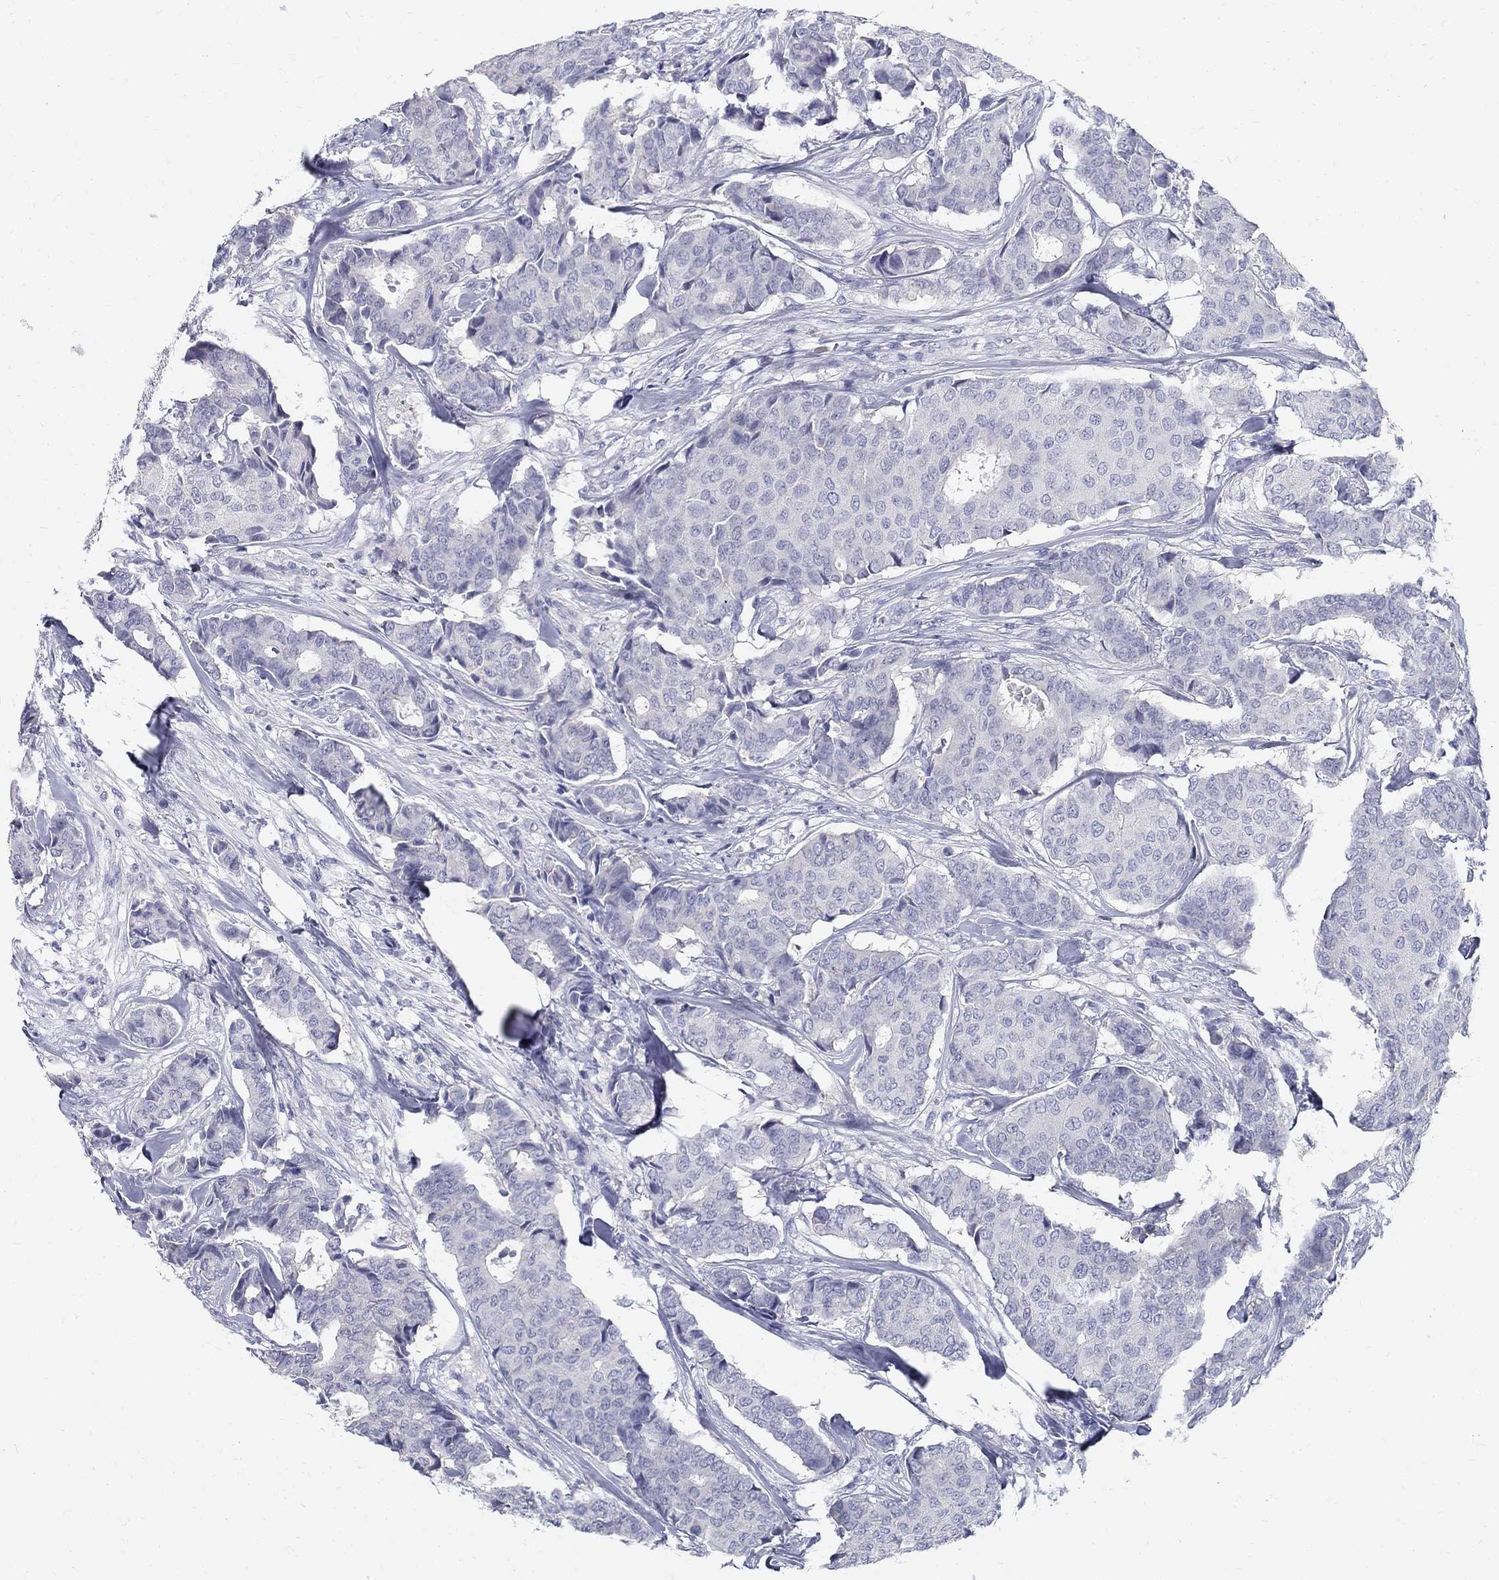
{"staining": {"intensity": "negative", "quantity": "none", "location": "none"}, "tissue": "breast cancer", "cell_type": "Tumor cells", "image_type": "cancer", "snomed": [{"axis": "morphology", "description": "Duct carcinoma"}, {"axis": "topography", "description": "Breast"}], "caption": "The immunohistochemistry histopathology image has no significant positivity in tumor cells of invasive ductal carcinoma (breast) tissue.", "gene": "MAGEB6", "patient": {"sex": "female", "age": 75}}